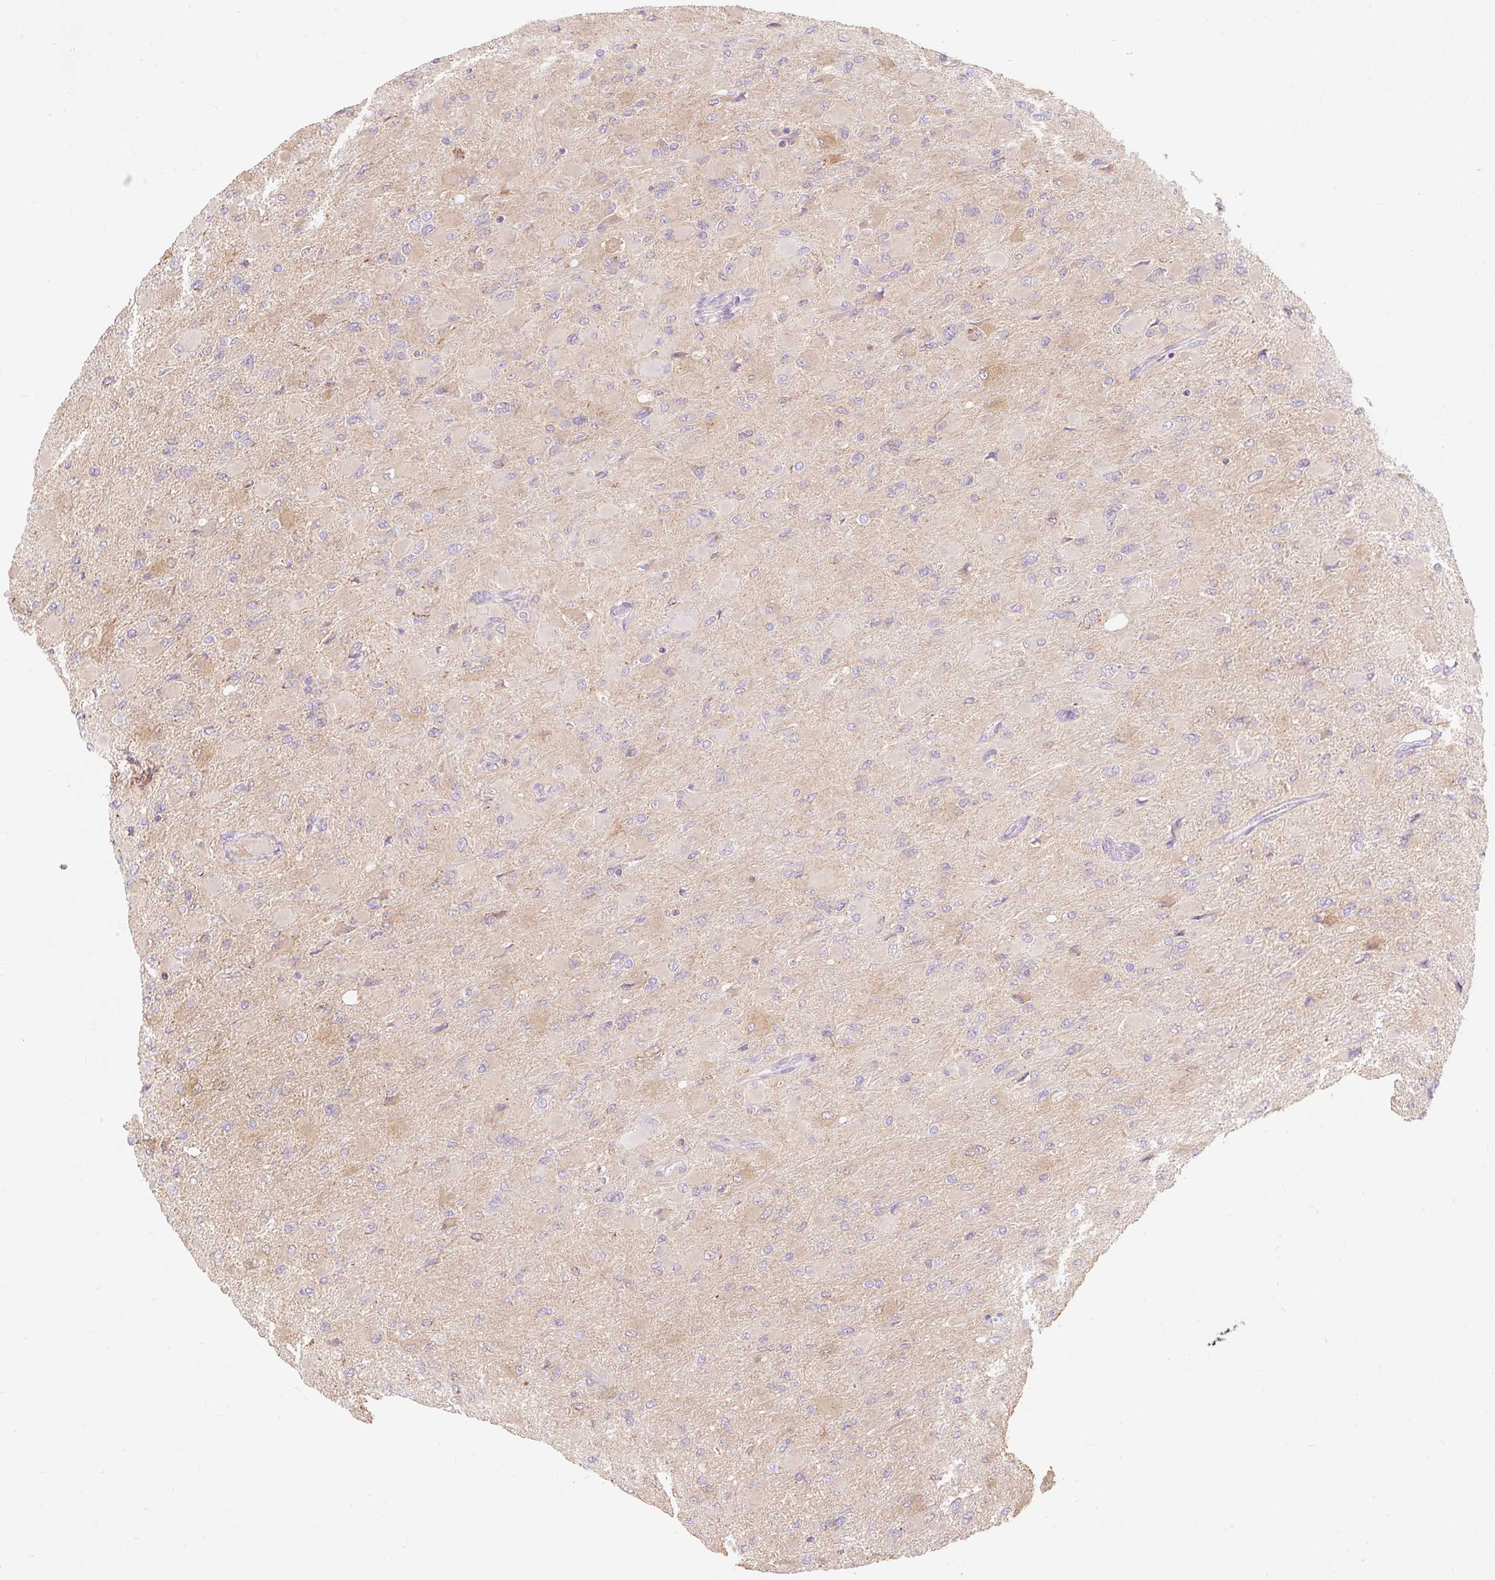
{"staining": {"intensity": "weak", "quantity": "<25%", "location": "cytoplasmic/membranous"}, "tissue": "glioma", "cell_type": "Tumor cells", "image_type": "cancer", "snomed": [{"axis": "morphology", "description": "Glioma, malignant, High grade"}, {"axis": "topography", "description": "Cerebral cortex"}], "caption": "This is an IHC image of malignant glioma (high-grade). There is no positivity in tumor cells.", "gene": "DHX35", "patient": {"sex": "female", "age": 36}}